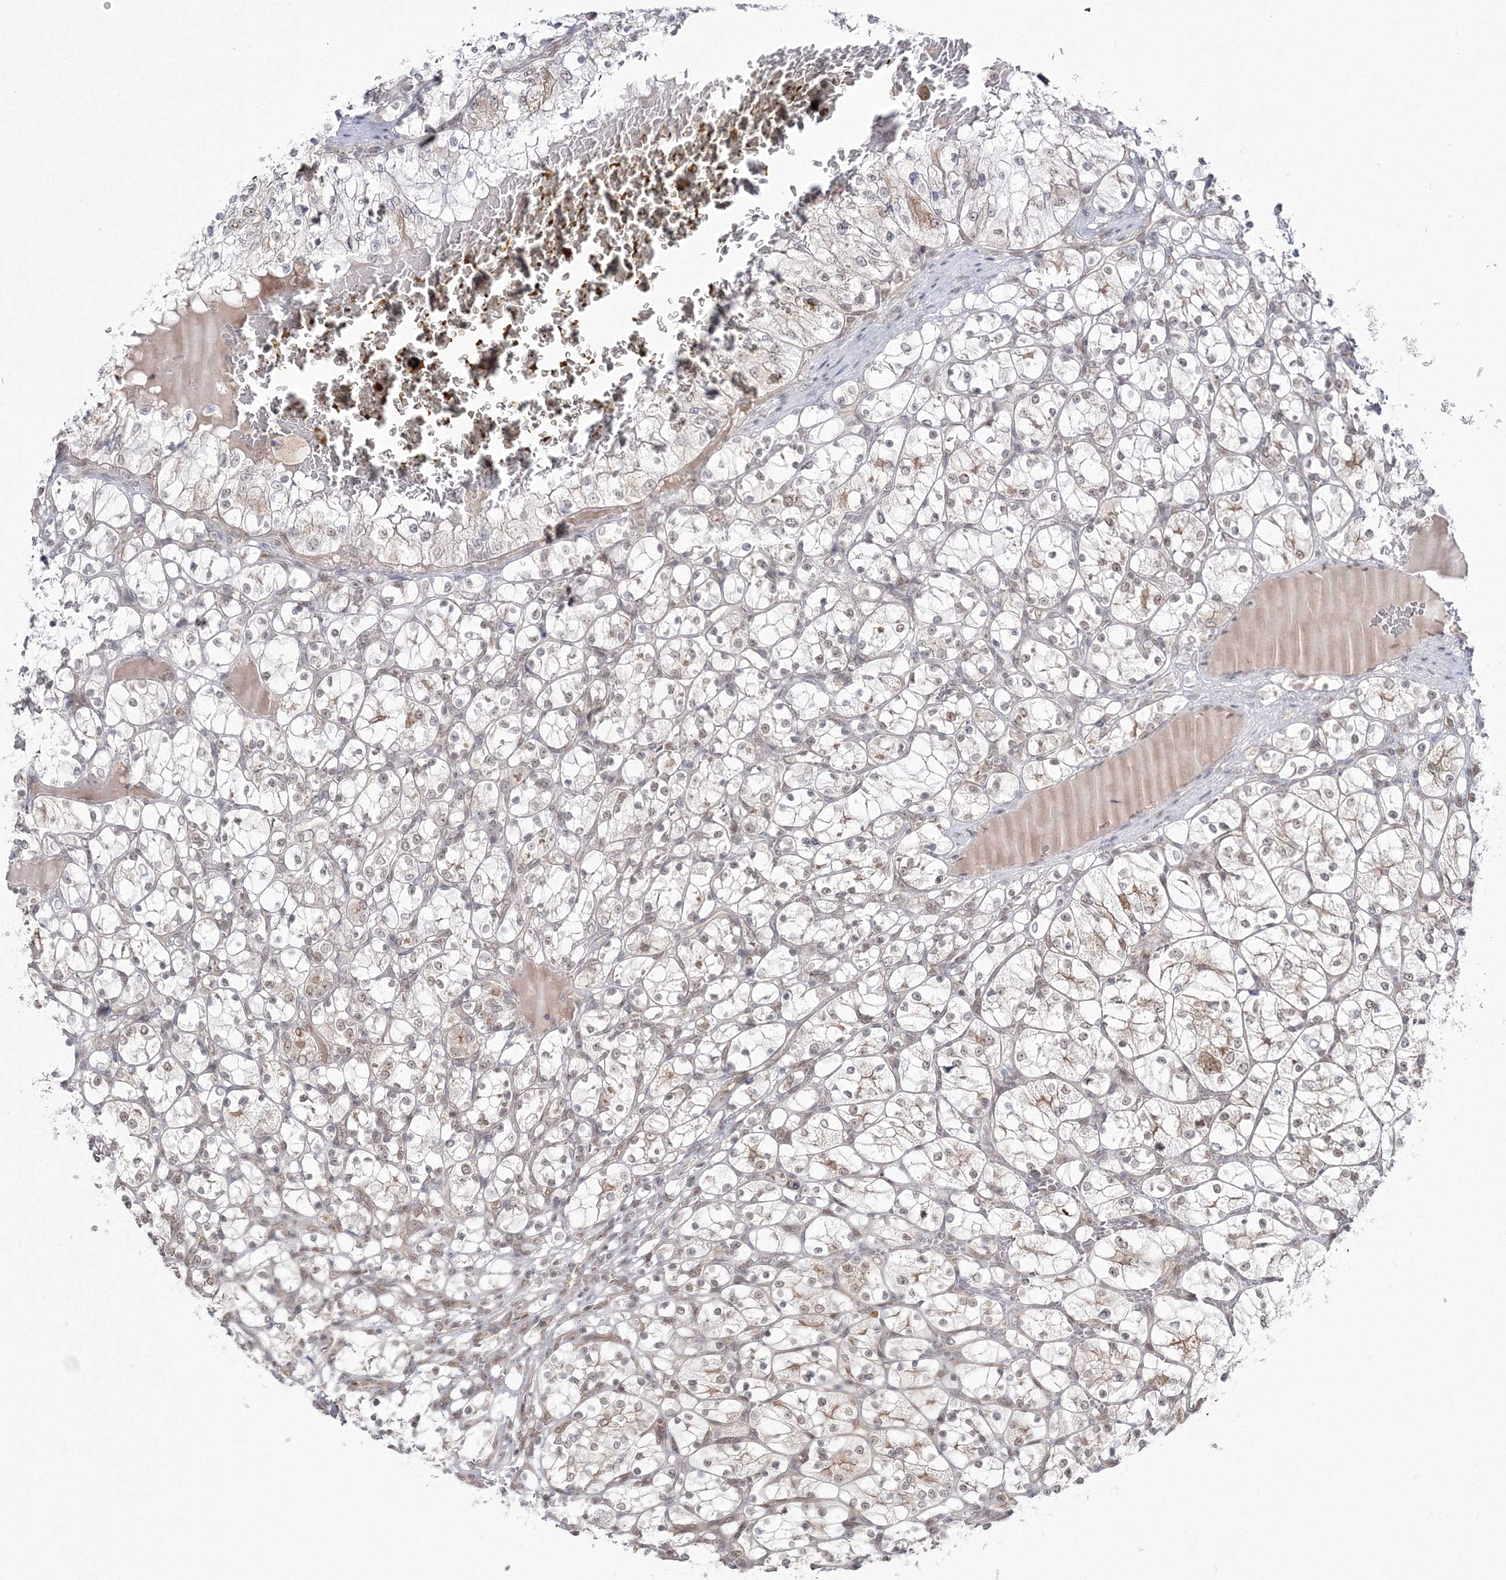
{"staining": {"intensity": "weak", "quantity": "25%-75%", "location": "cytoplasmic/membranous,nuclear"}, "tissue": "renal cancer", "cell_type": "Tumor cells", "image_type": "cancer", "snomed": [{"axis": "morphology", "description": "Adenocarcinoma, NOS"}, {"axis": "topography", "description": "Kidney"}], "caption": "Renal cancer (adenocarcinoma) stained with immunohistochemistry (IHC) exhibits weak cytoplasmic/membranous and nuclear staining in approximately 25%-75% of tumor cells.", "gene": "ZFAND6", "patient": {"sex": "female", "age": 69}}